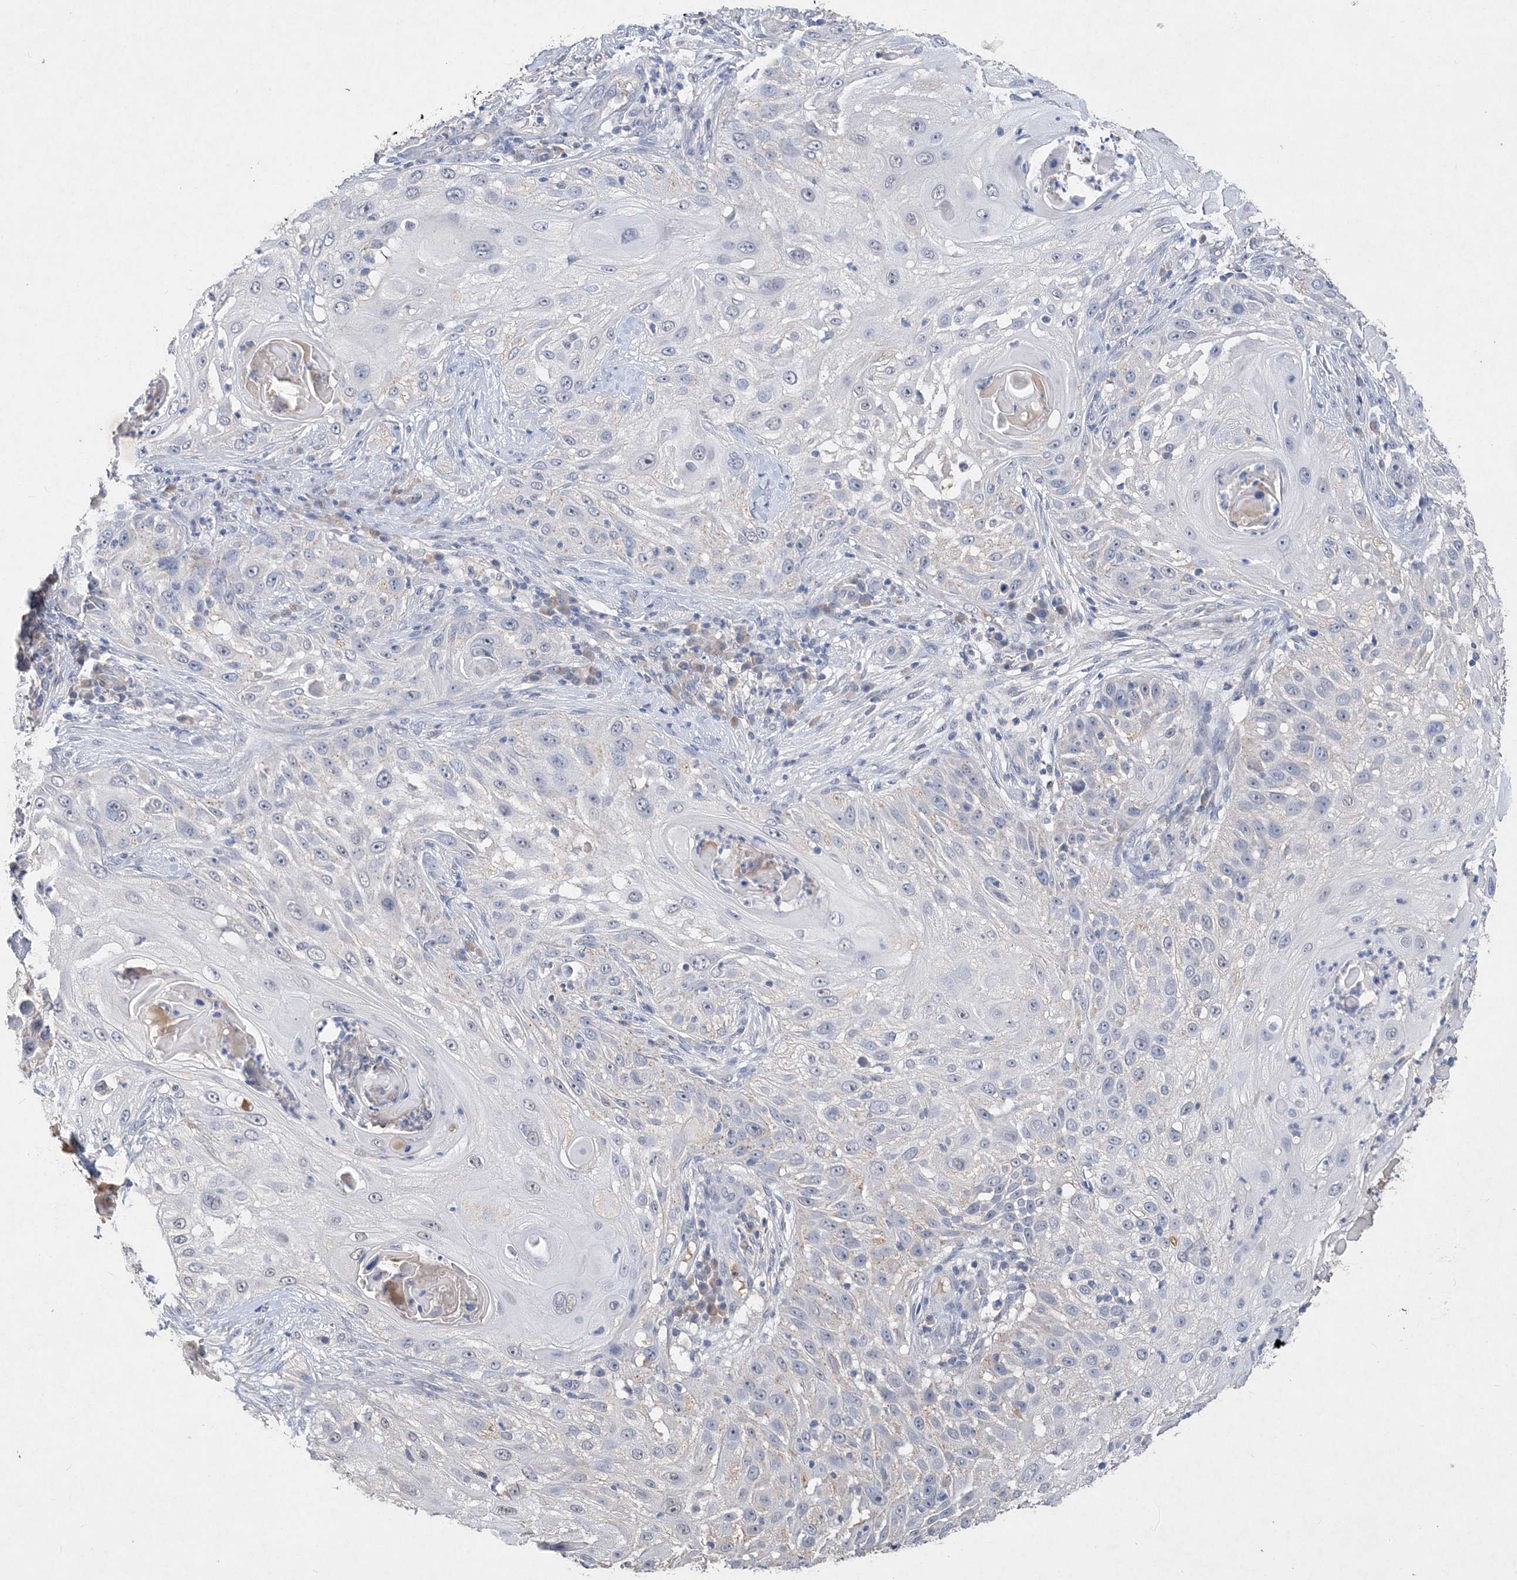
{"staining": {"intensity": "negative", "quantity": "none", "location": "none"}, "tissue": "skin cancer", "cell_type": "Tumor cells", "image_type": "cancer", "snomed": [{"axis": "morphology", "description": "Squamous cell carcinoma, NOS"}, {"axis": "topography", "description": "Skin"}], "caption": "A histopathology image of skin cancer stained for a protein exhibits no brown staining in tumor cells.", "gene": "C11orf58", "patient": {"sex": "female", "age": 44}}